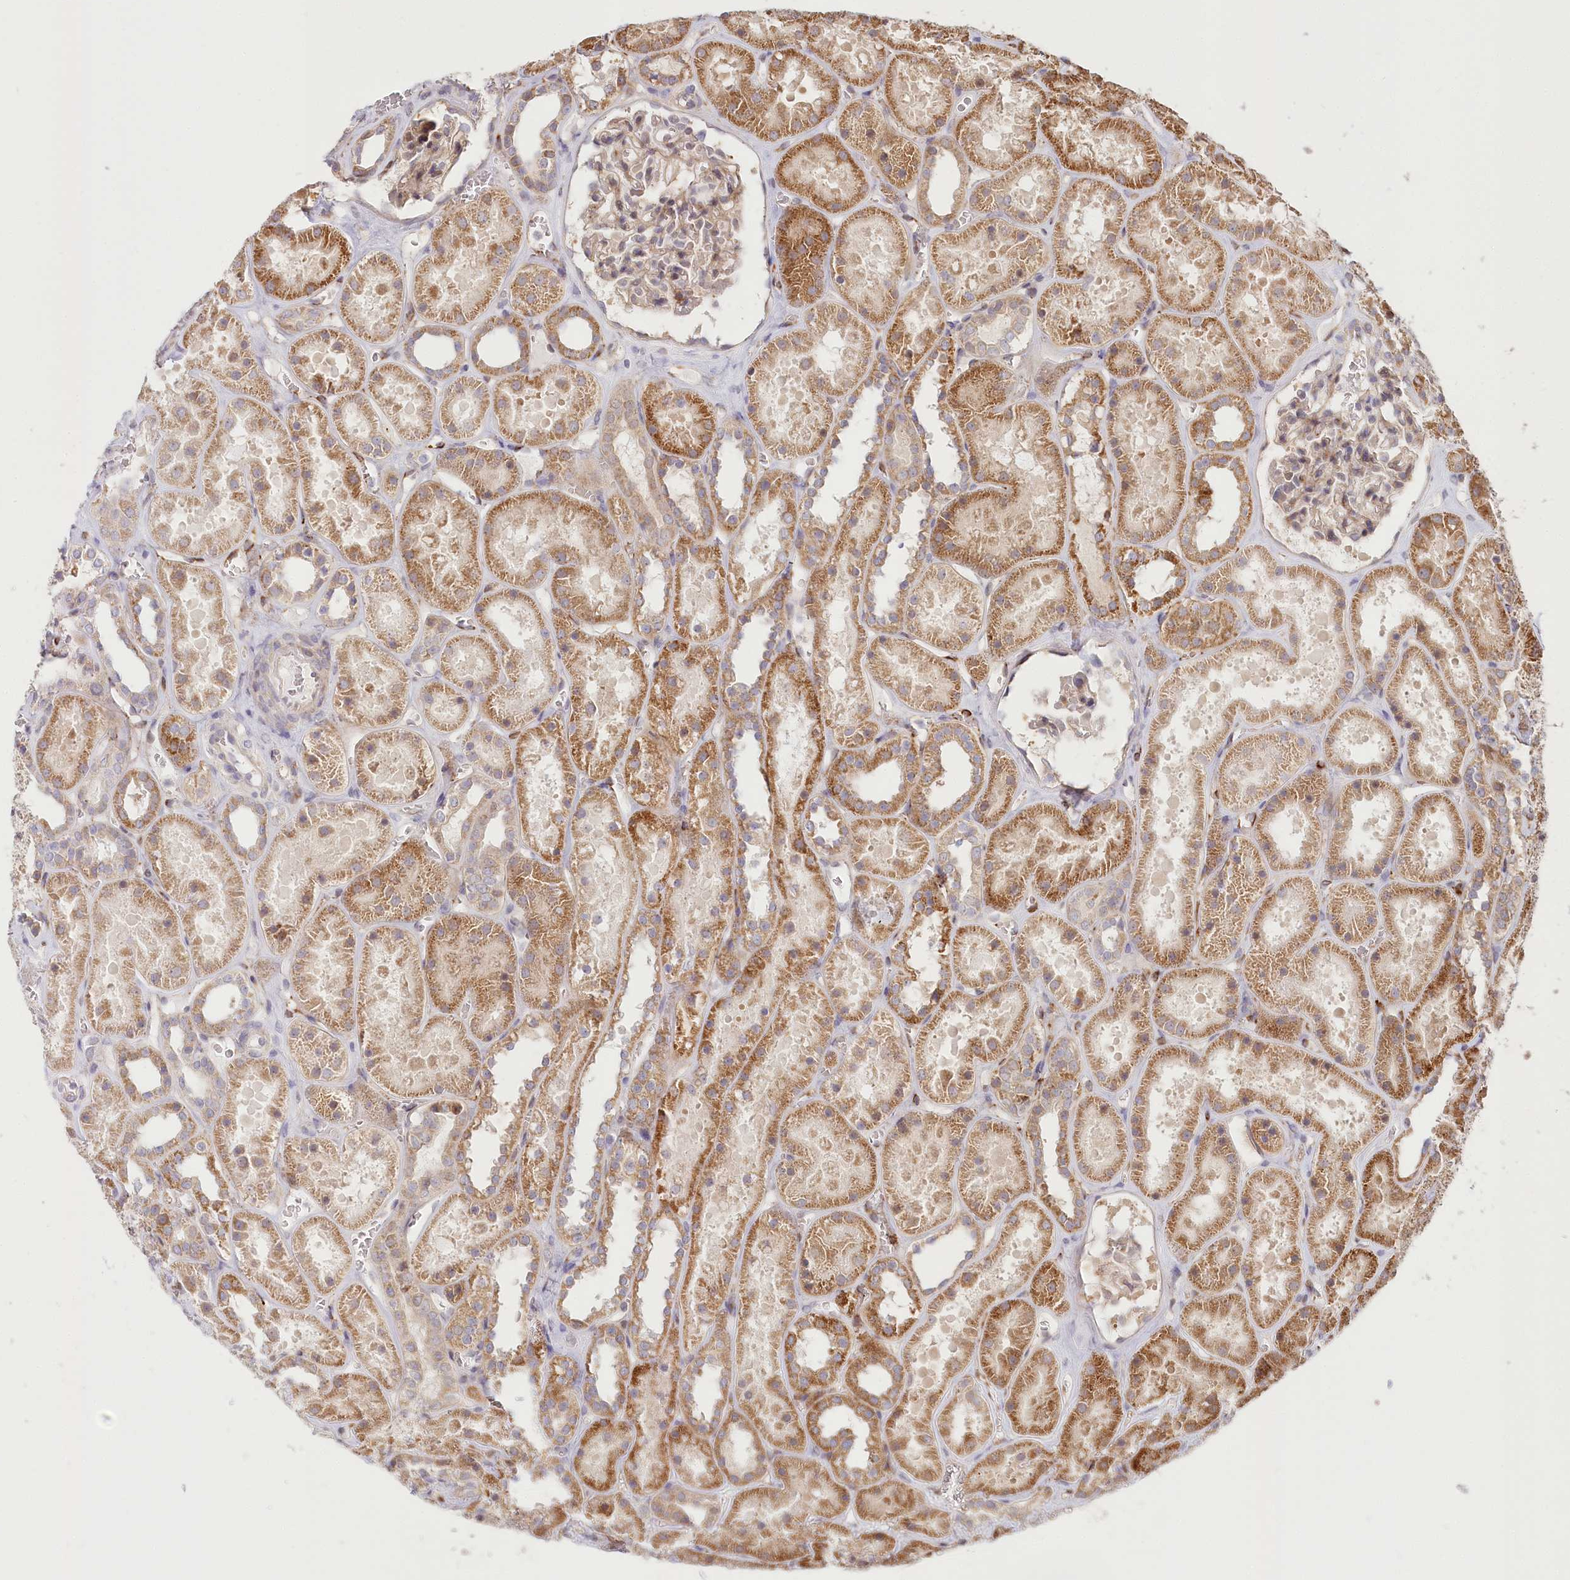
{"staining": {"intensity": "weak", "quantity": "25%-75%", "location": "cytoplasmic/membranous,nuclear"}, "tissue": "kidney", "cell_type": "Cells in glomeruli", "image_type": "normal", "snomed": [{"axis": "morphology", "description": "Normal tissue, NOS"}, {"axis": "topography", "description": "Kidney"}], "caption": "Normal kidney shows weak cytoplasmic/membranous,nuclear positivity in approximately 25%-75% of cells in glomeruli.", "gene": "CEP70", "patient": {"sex": "female", "age": 41}}